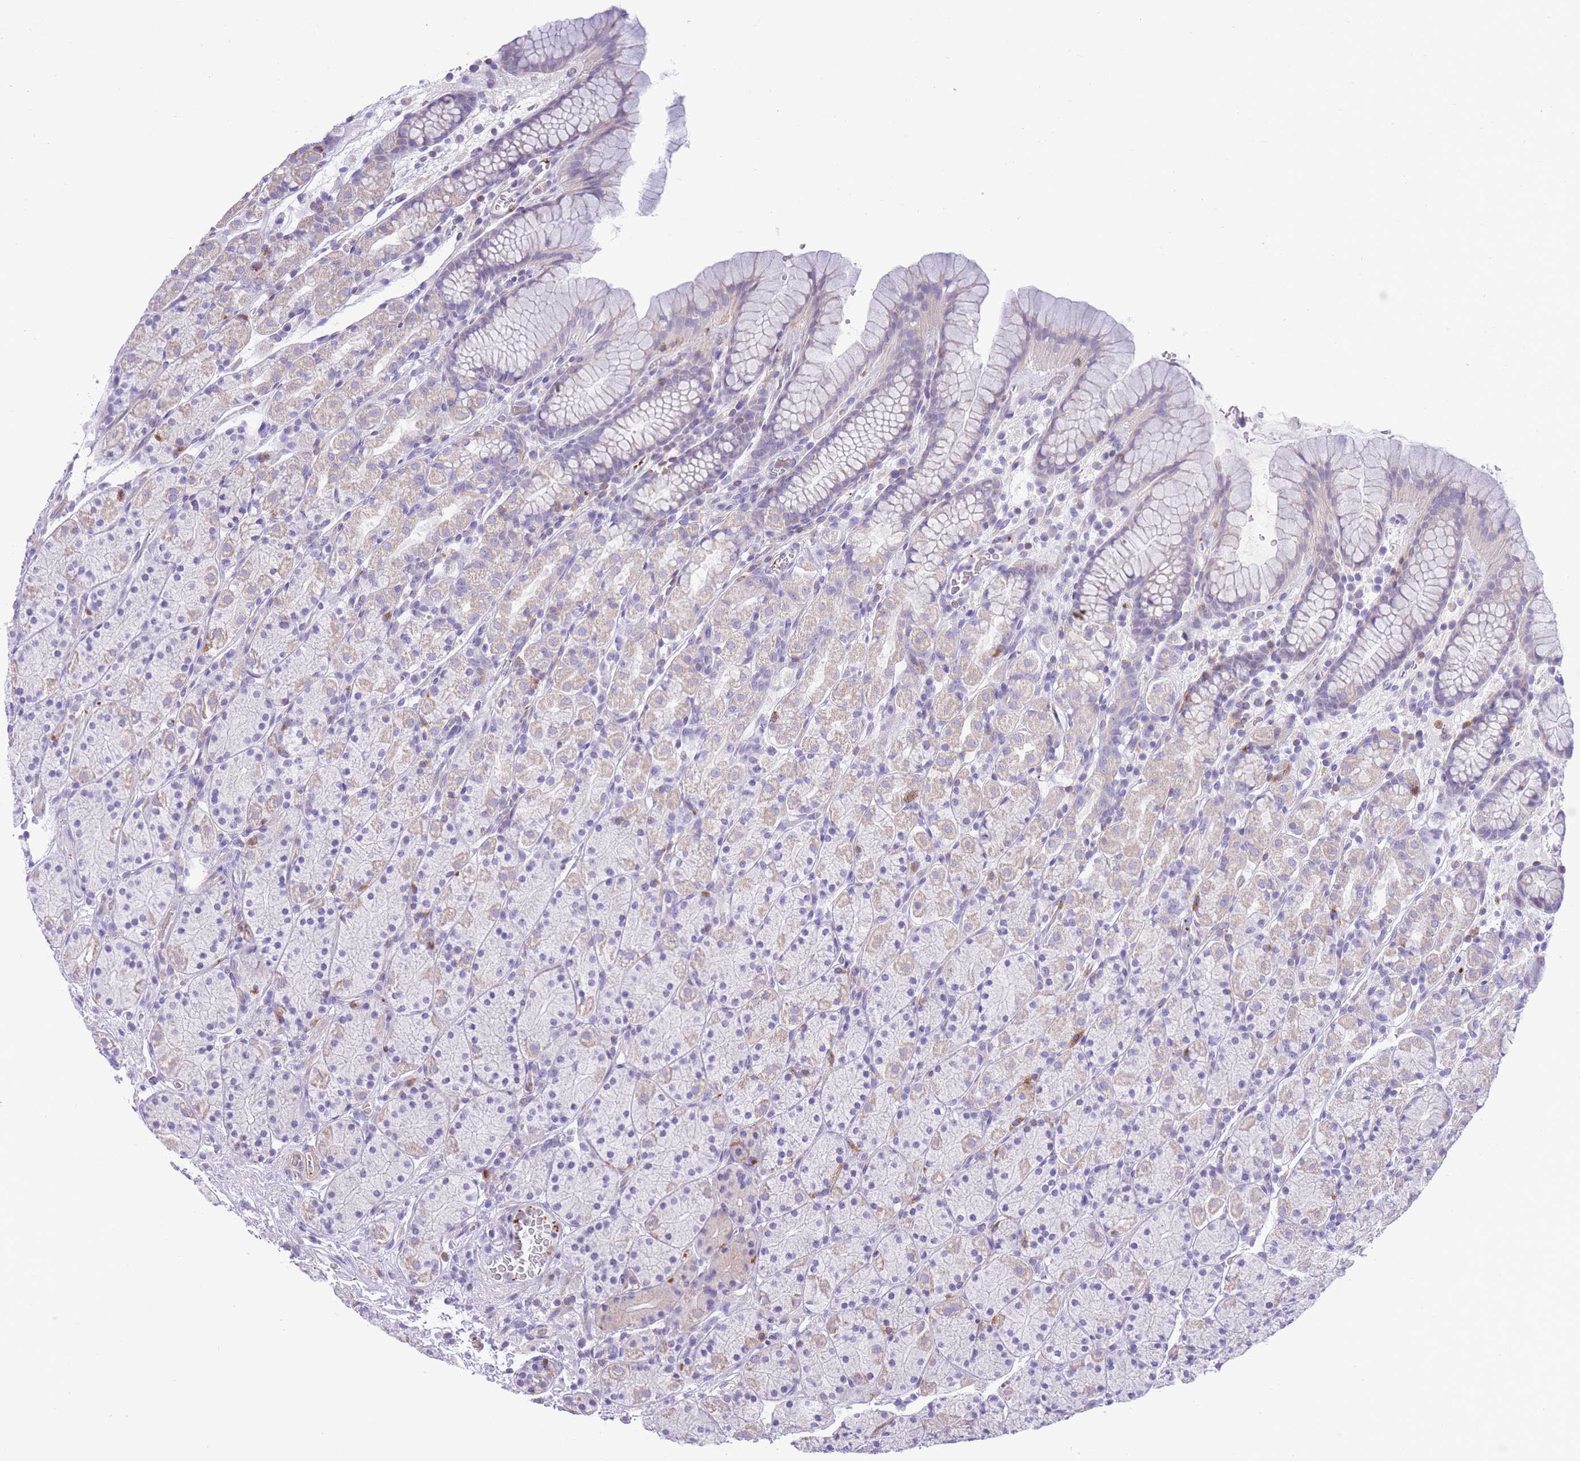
{"staining": {"intensity": "weak", "quantity": "<25%", "location": "cytoplasmic/membranous"}, "tissue": "stomach", "cell_type": "Glandular cells", "image_type": "normal", "snomed": [{"axis": "morphology", "description": "Normal tissue, NOS"}, {"axis": "topography", "description": "Stomach, upper"}, {"axis": "topography", "description": "Stomach"}], "caption": "This image is of benign stomach stained with IHC to label a protein in brown with the nuclei are counter-stained blue. There is no positivity in glandular cells.", "gene": "ENSG00000289258", "patient": {"sex": "male", "age": 62}}